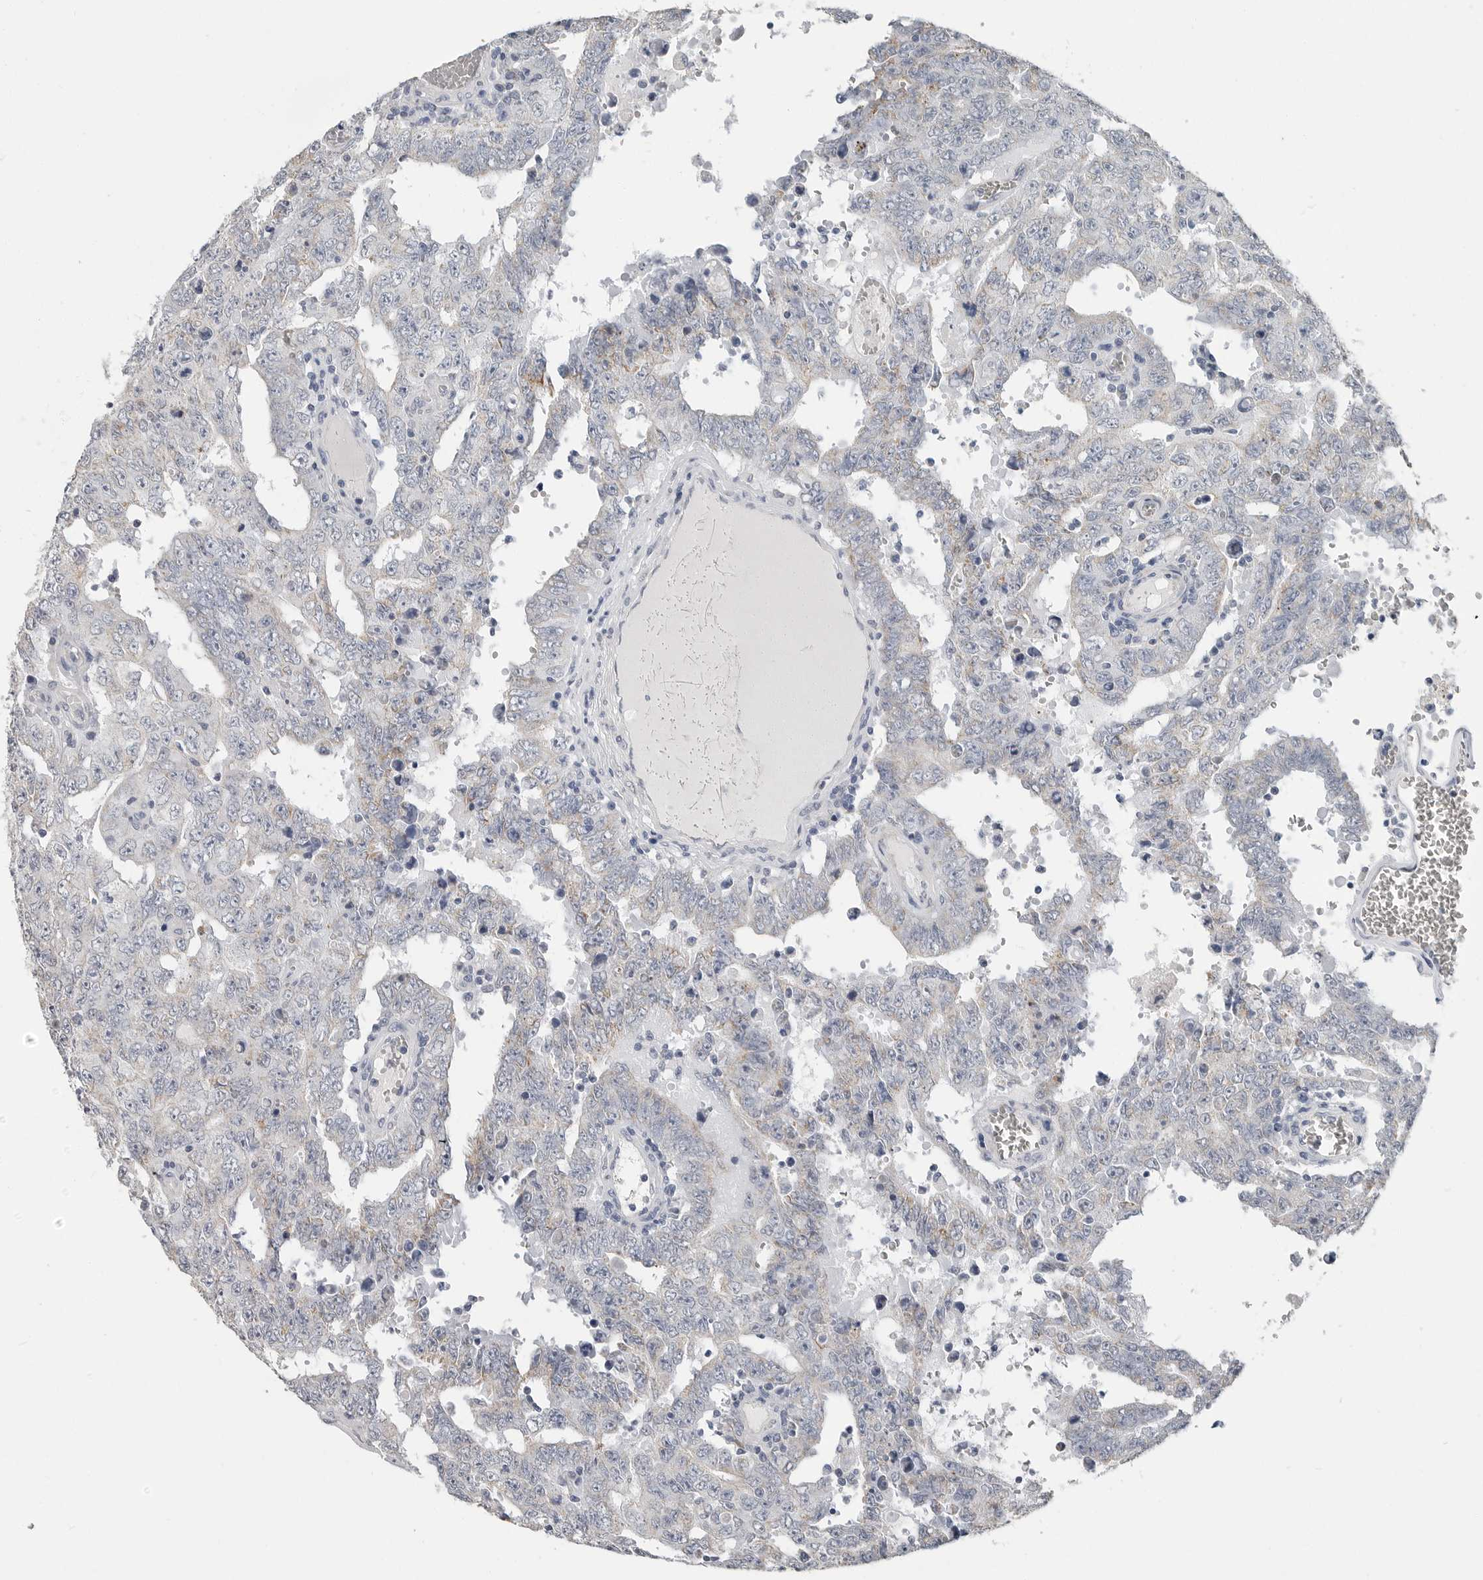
{"staining": {"intensity": "negative", "quantity": "none", "location": "none"}, "tissue": "testis cancer", "cell_type": "Tumor cells", "image_type": "cancer", "snomed": [{"axis": "morphology", "description": "Carcinoma, Embryonal, NOS"}, {"axis": "topography", "description": "Testis"}], "caption": "A high-resolution image shows immunohistochemistry staining of testis cancer, which displays no significant positivity in tumor cells. Brightfield microscopy of immunohistochemistry (IHC) stained with DAB (3,3'-diaminobenzidine) (brown) and hematoxylin (blue), captured at high magnification.", "gene": "PLN", "patient": {"sex": "male", "age": 26}}